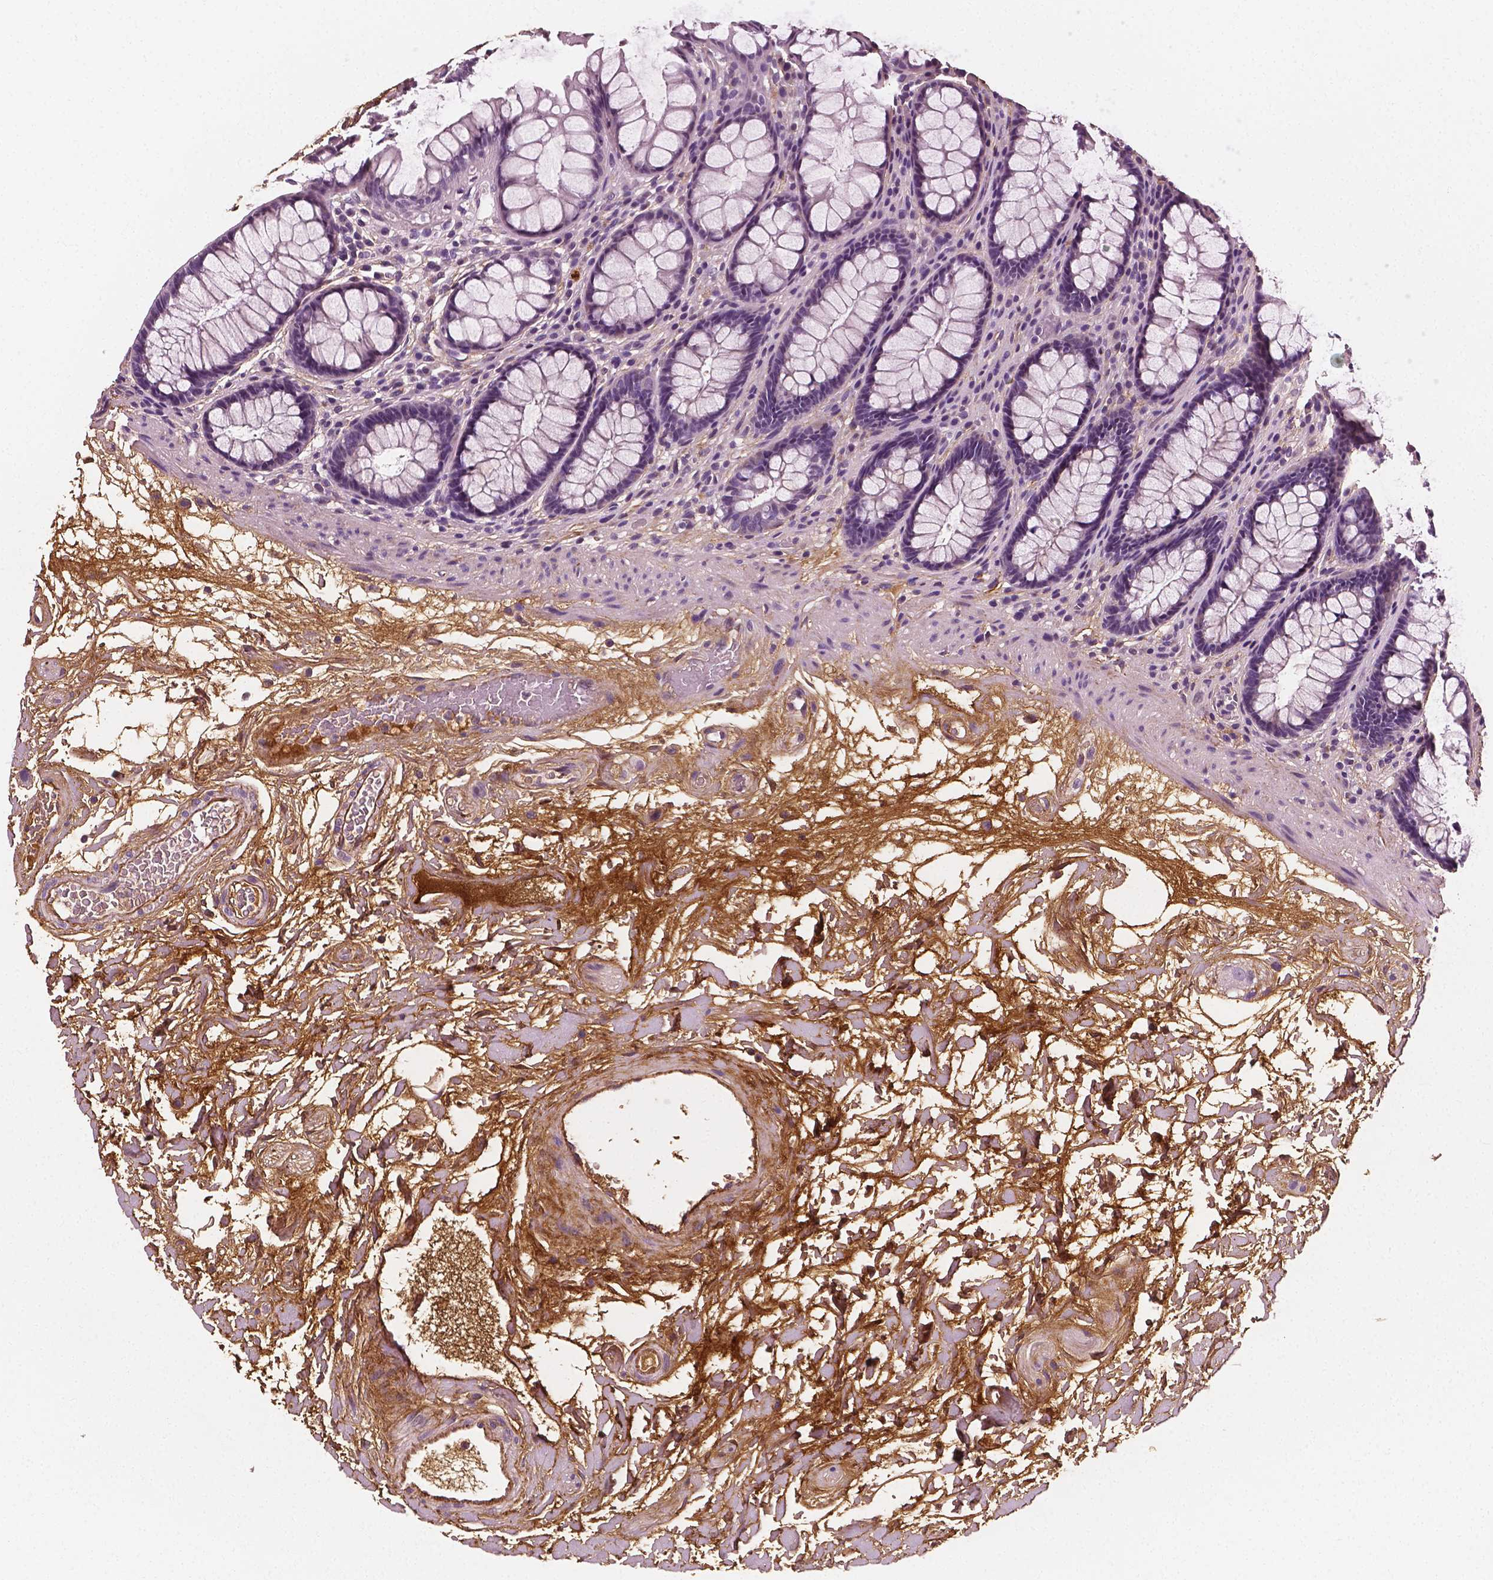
{"staining": {"intensity": "negative", "quantity": "none", "location": "none"}, "tissue": "rectum", "cell_type": "Glandular cells", "image_type": "normal", "snomed": [{"axis": "morphology", "description": "Normal tissue, NOS"}, {"axis": "topography", "description": "Rectum"}], "caption": "DAB immunohistochemical staining of unremarkable rectum exhibits no significant expression in glandular cells. (Brightfield microscopy of DAB IHC at high magnification).", "gene": "FBLN1", "patient": {"sex": "male", "age": 72}}